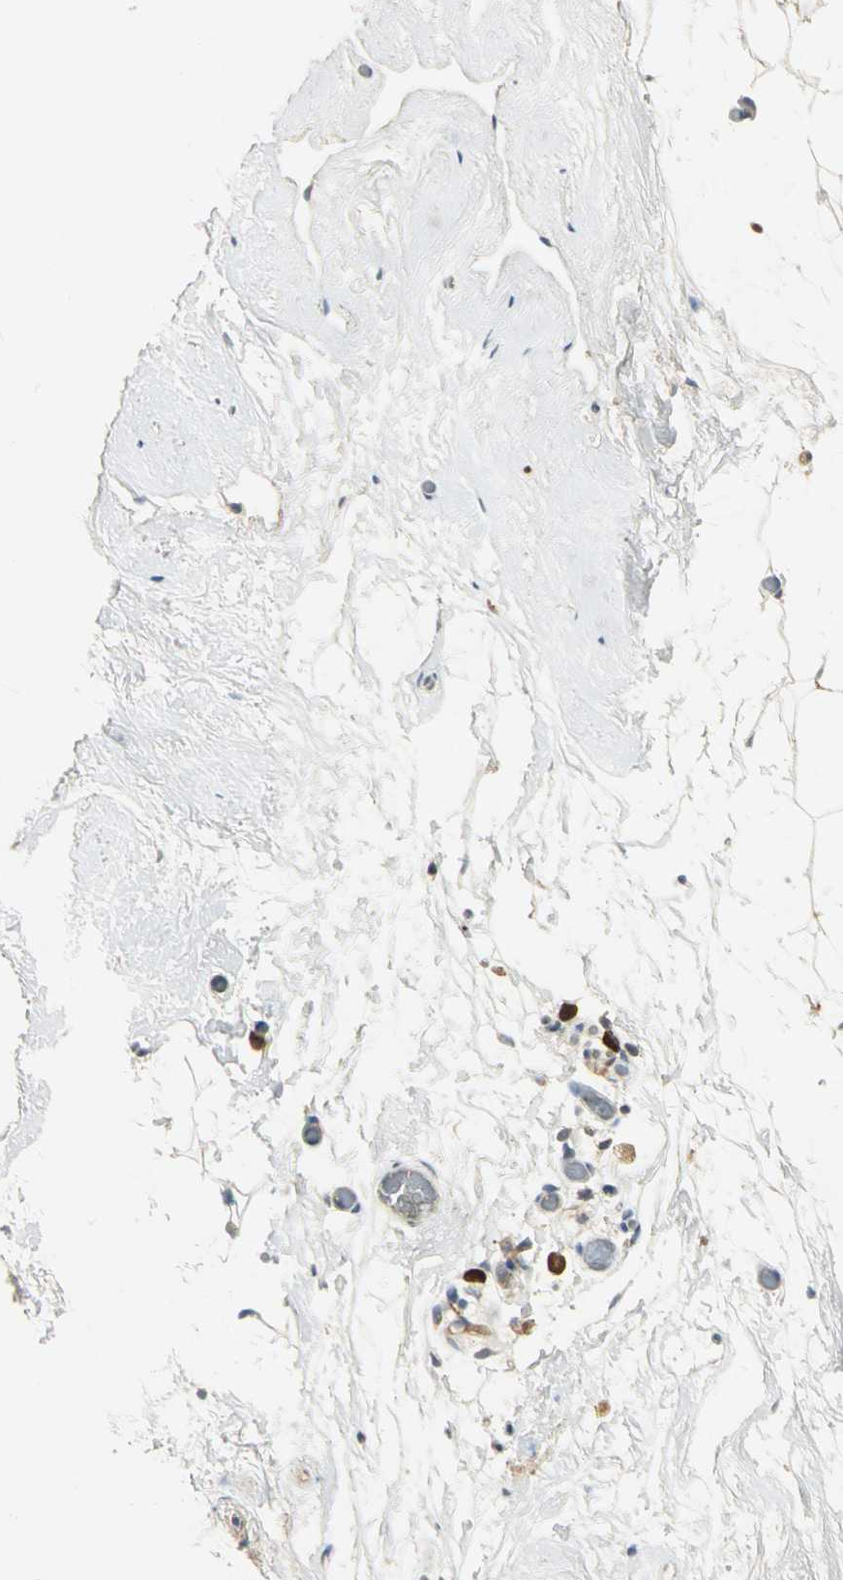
{"staining": {"intensity": "weak", "quantity": "25%-75%", "location": "cytoplasmic/membranous"}, "tissue": "breast", "cell_type": "Adipocytes", "image_type": "normal", "snomed": [{"axis": "morphology", "description": "Normal tissue, NOS"}, {"axis": "topography", "description": "Breast"}], "caption": "Breast stained with DAB immunohistochemistry reveals low levels of weak cytoplasmic/membranous staining in approximately 25%-75% of adipocytes.", "gene": "PROC", "patient": {"sex": "female", "age": 75}}